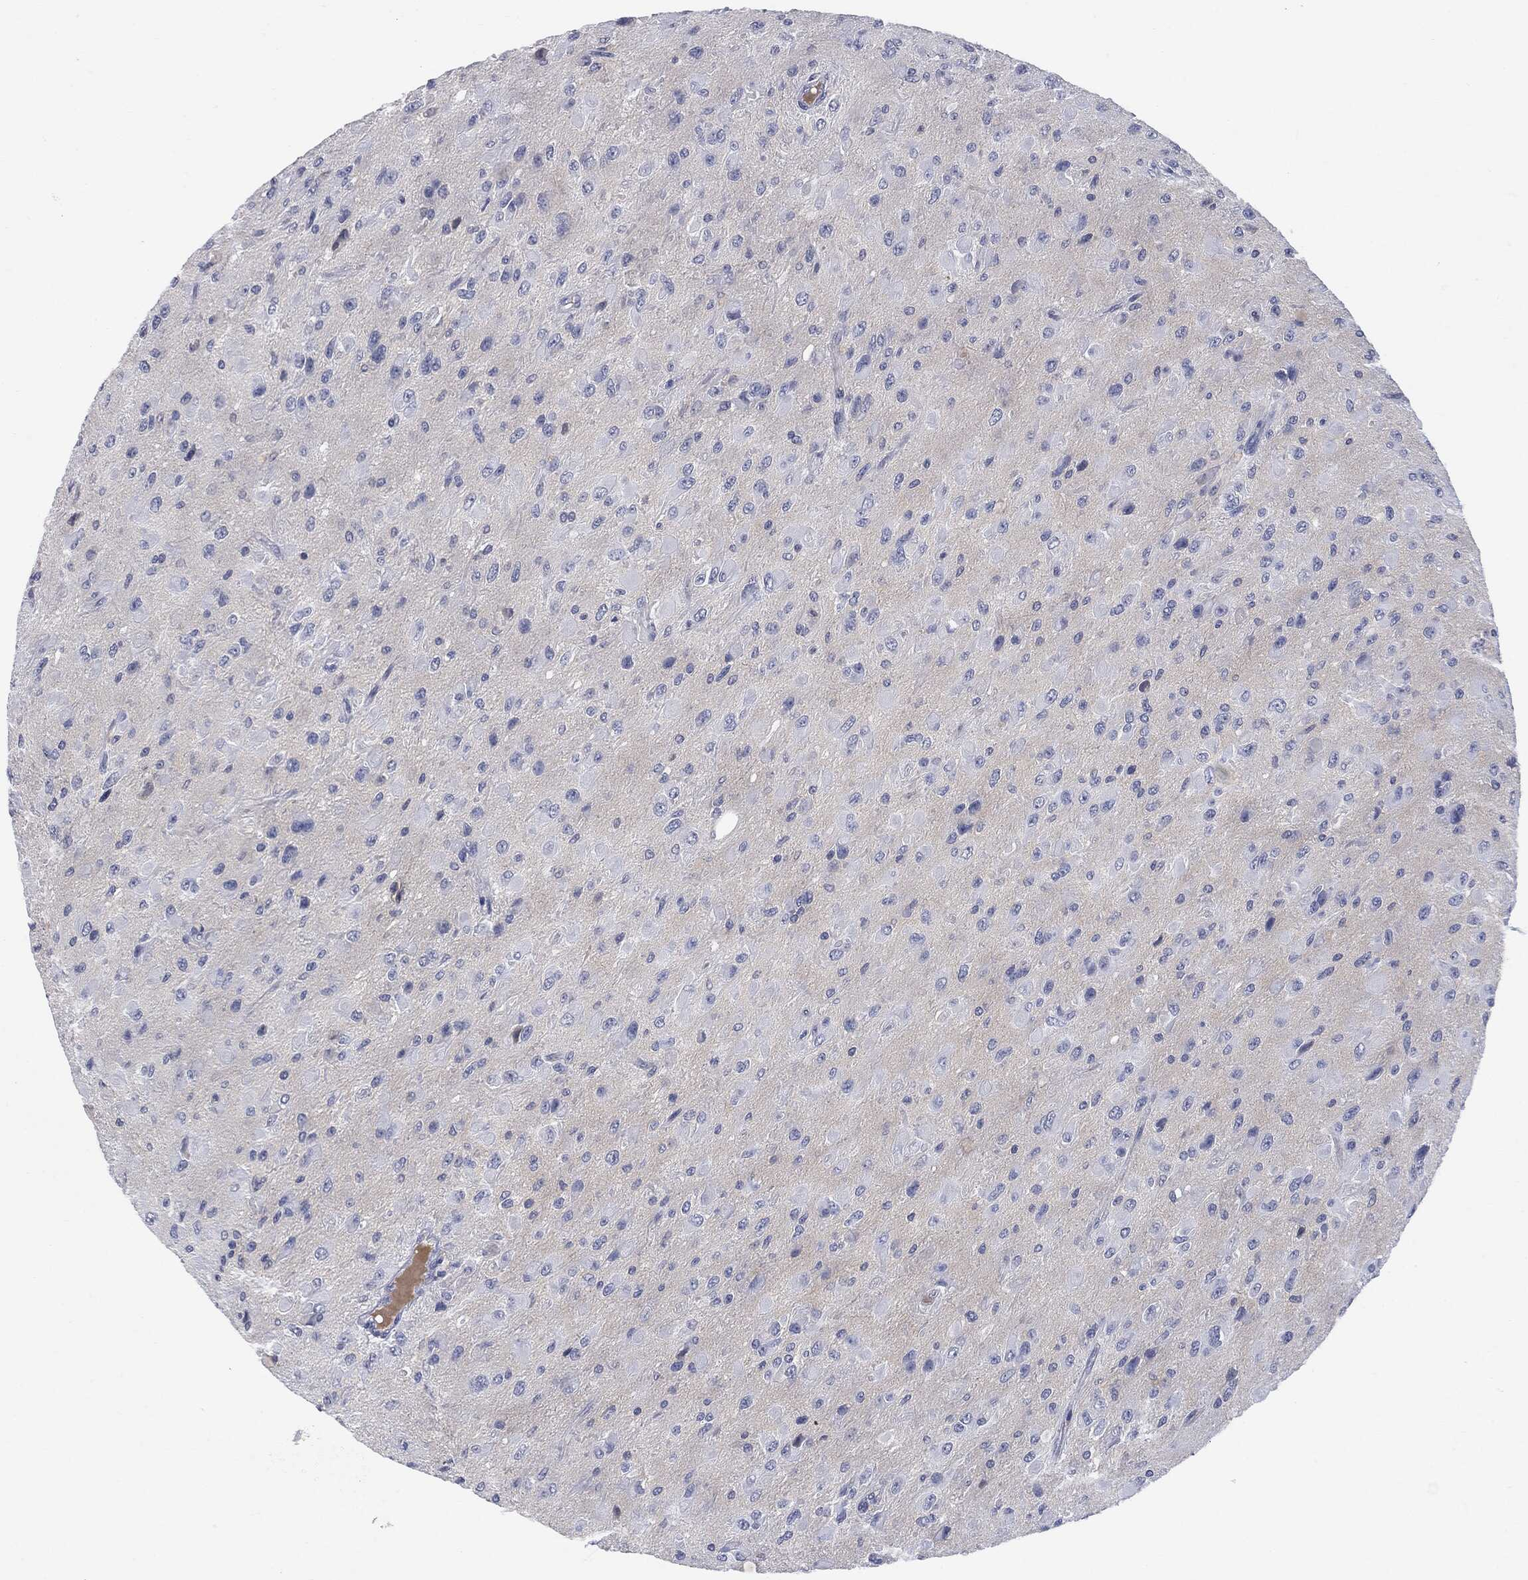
{"staining": {"intensity": "negative", "quantity": "none", "location": "none"}, "tissue": "glioma", "cell_type": "Tumor cells", "image_type": "cancer", "snomed": [{"axis": "morphology", "description": "Glioma, malignant, High grade"}, {"axis": "topography", "description": "Cerebral cortex"}], "caption": "IHC photomicrograph of neoplastic tissue: human glioma stained with DAB (3,3'-diaminobenzidine) exhibits no significant protein staining in tumor cells.", "gene": "BTK", "patient": {"sex": "male", "age": 35}}